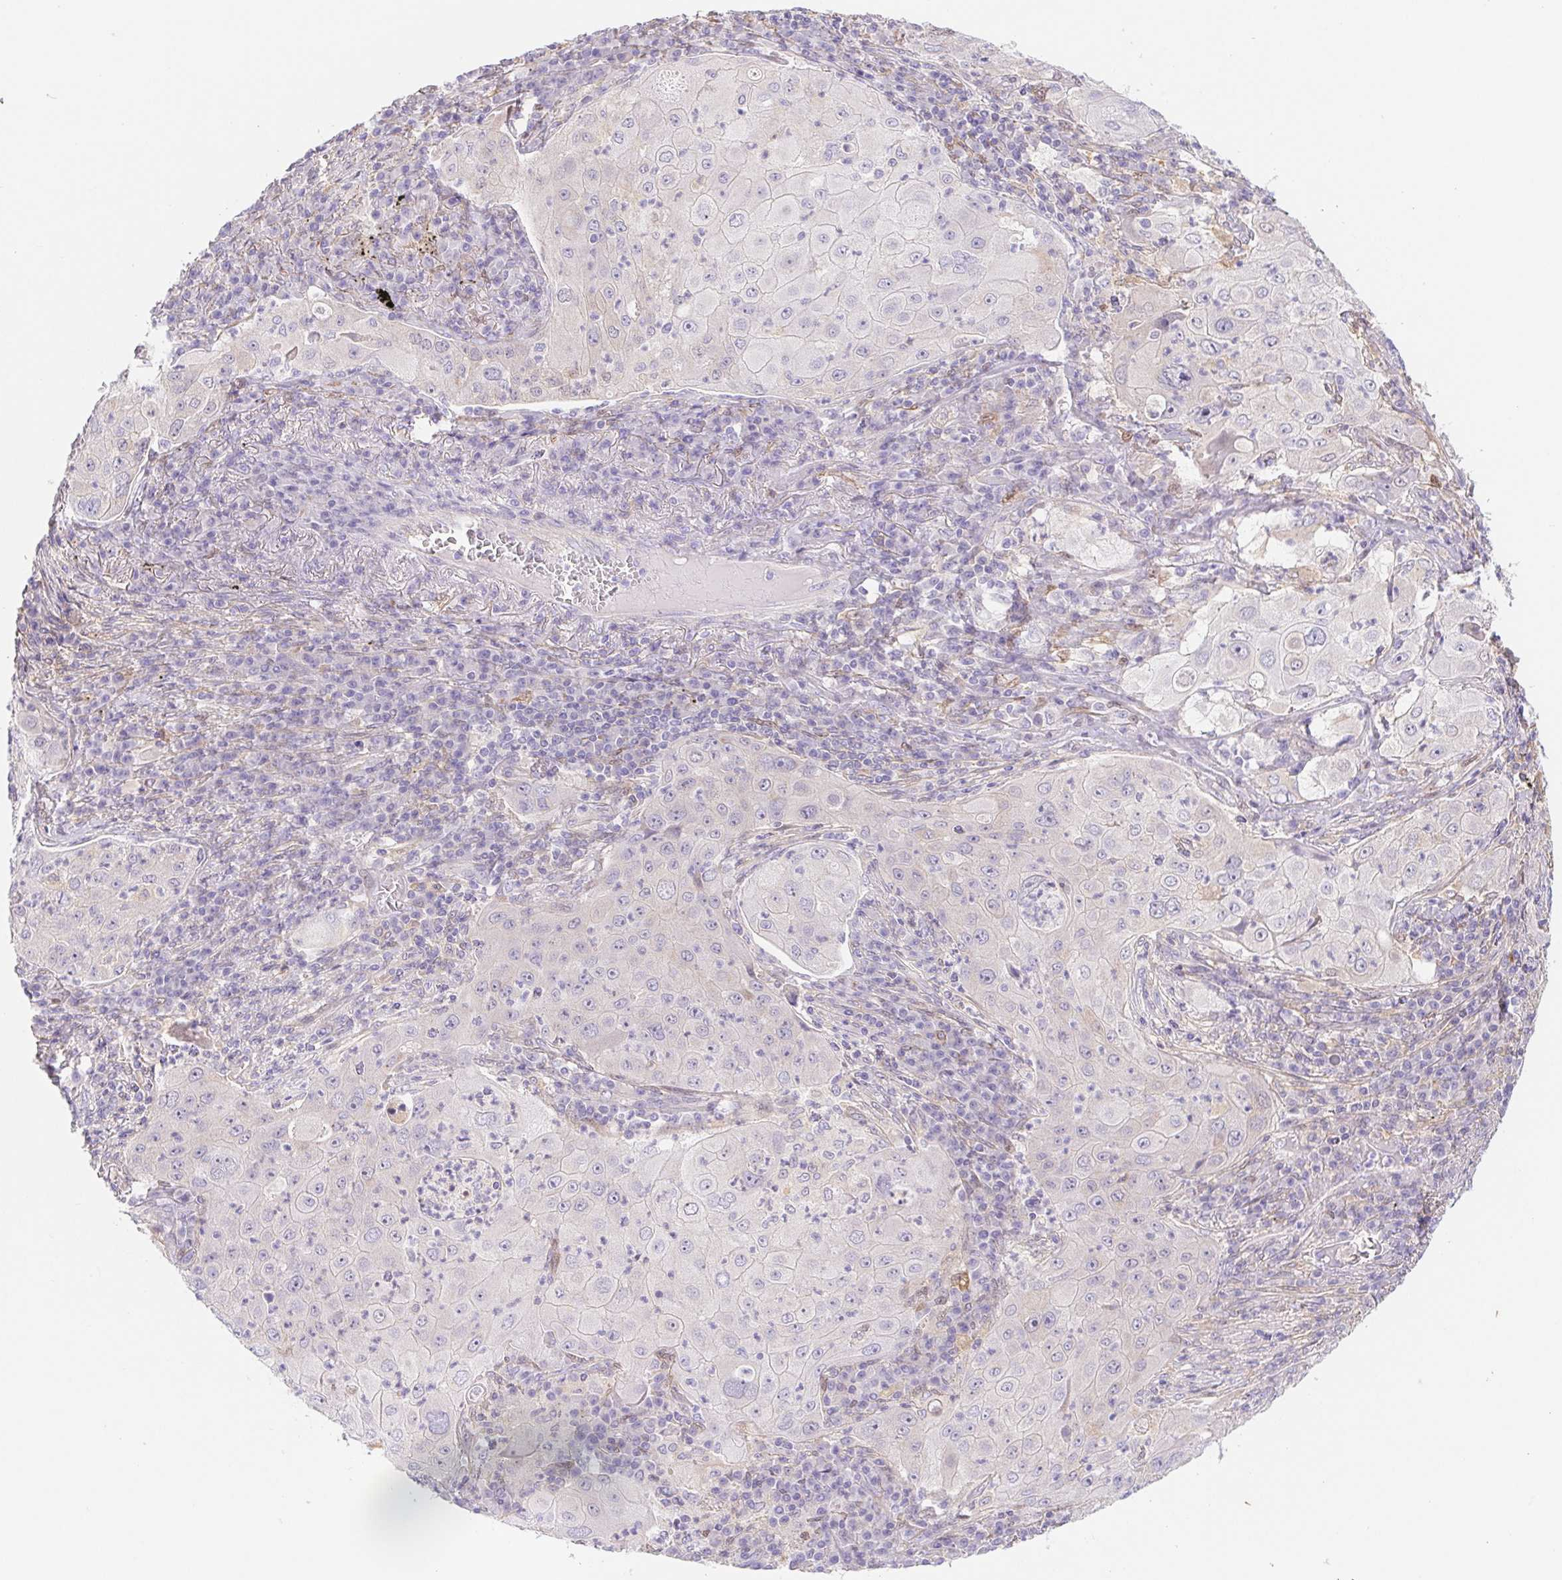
{"staining": {"intensity": "negative", "quantity": "none", "location": "none"}, "tissue": "lung cancer", "cell_type": "Tumor cells", "image_type": "cancer", "snomed": [{"axis": "morphology", "description": "Squamous cell carcinoma, NOS"}, {"axis": "topography", "description": "Lung"}], "caption": "Squamous cell carcinoma (lung) was stained to show a protein in brown. There is no significant staining in tumor cells.", "gene": "DYNC2LI1", "patient": {"sex": "female", "age": 59}}